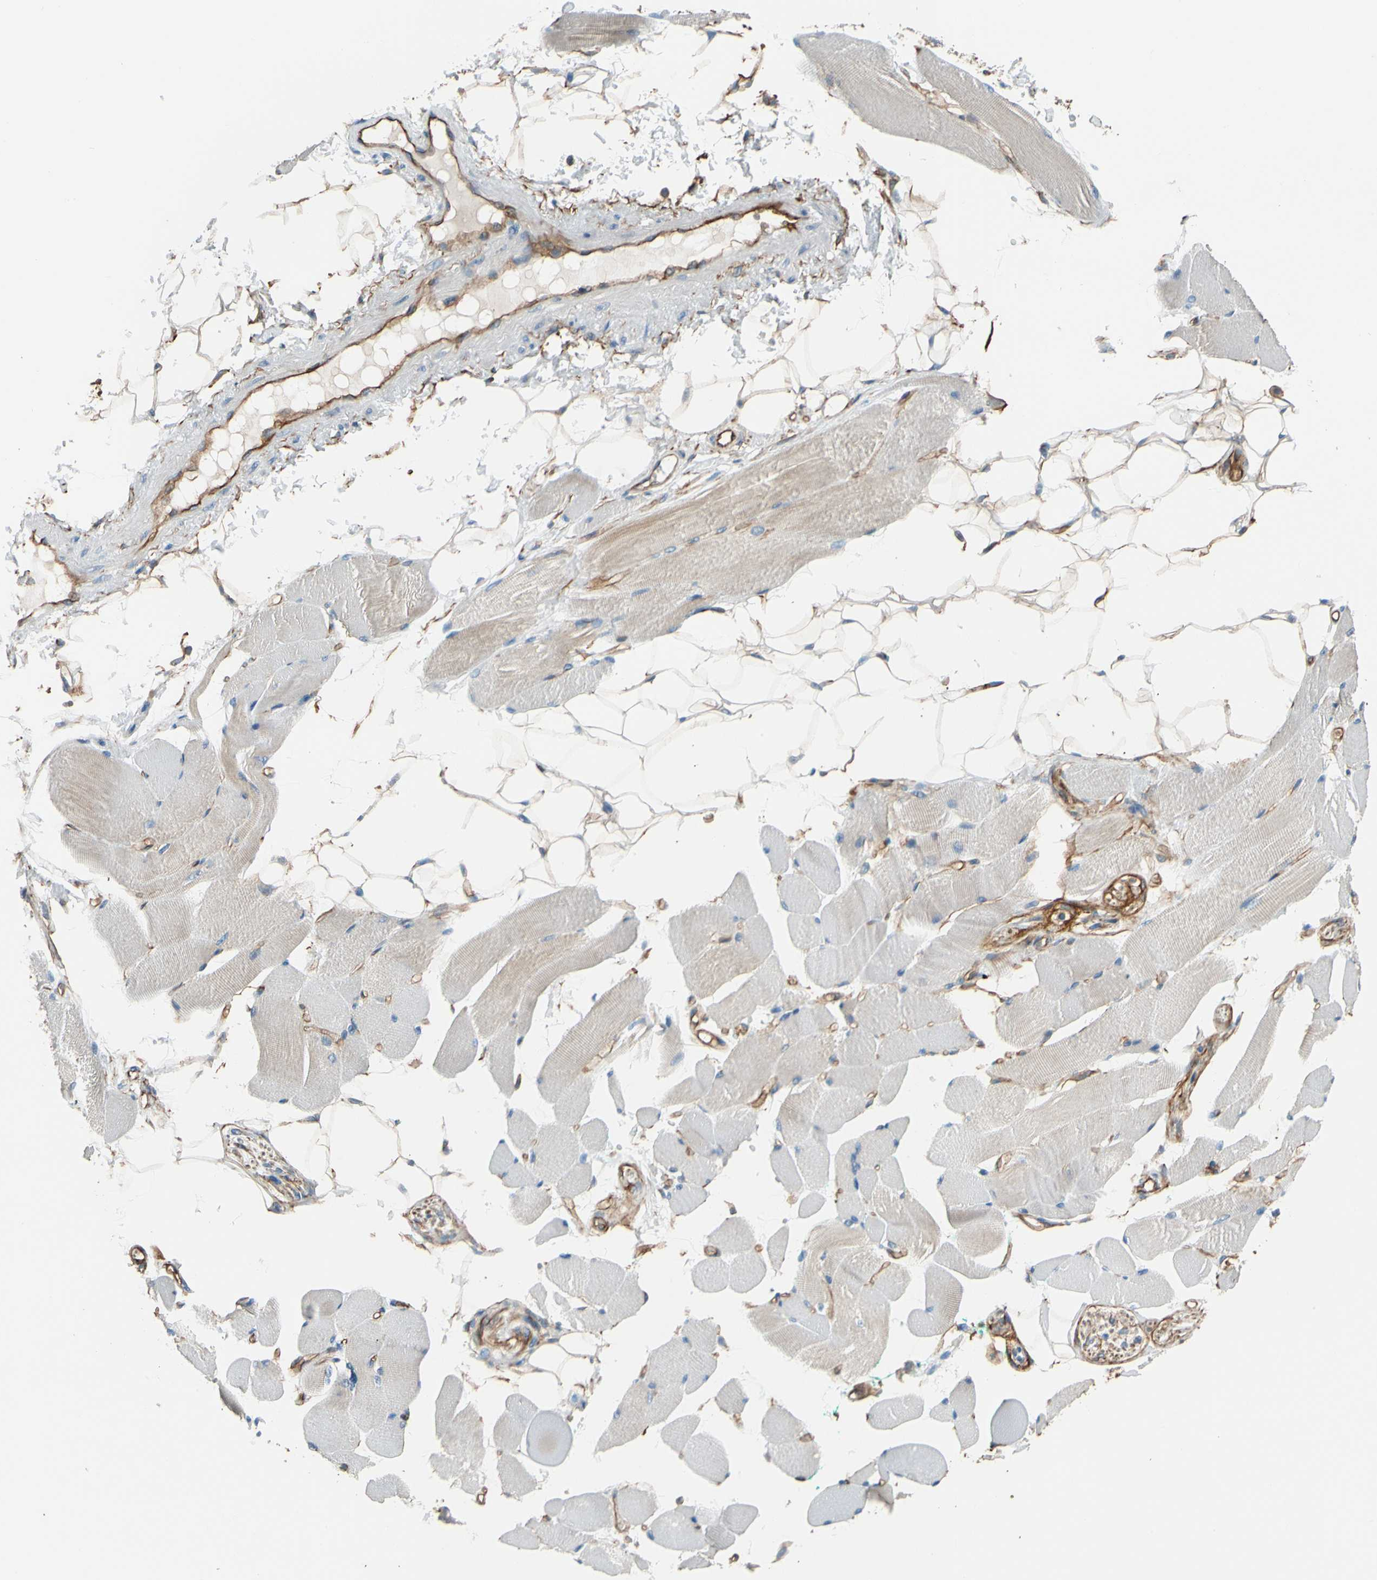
{"staining": {"intensity": "weak", "quantity": "<25%", "location": "cytoplasmic/membranous"}, "tissue": "skeletal muscle", "cell_type": "Myocytes", "image_type": "normal", "snomed": [{"axis": "morphology", "description": "Normal tissue, NOS"}, {"axis": "topography", "description": "Skeletal muscle"}, {"axis": "topography", "description": "Peripheral nerve tissue"}], "caption": "The histopathology image displays no staining of myocytes in unremarkable skeletal muscle.", "gene": "SPTAN1", "patient": {"sex": "female", "age": 84}}